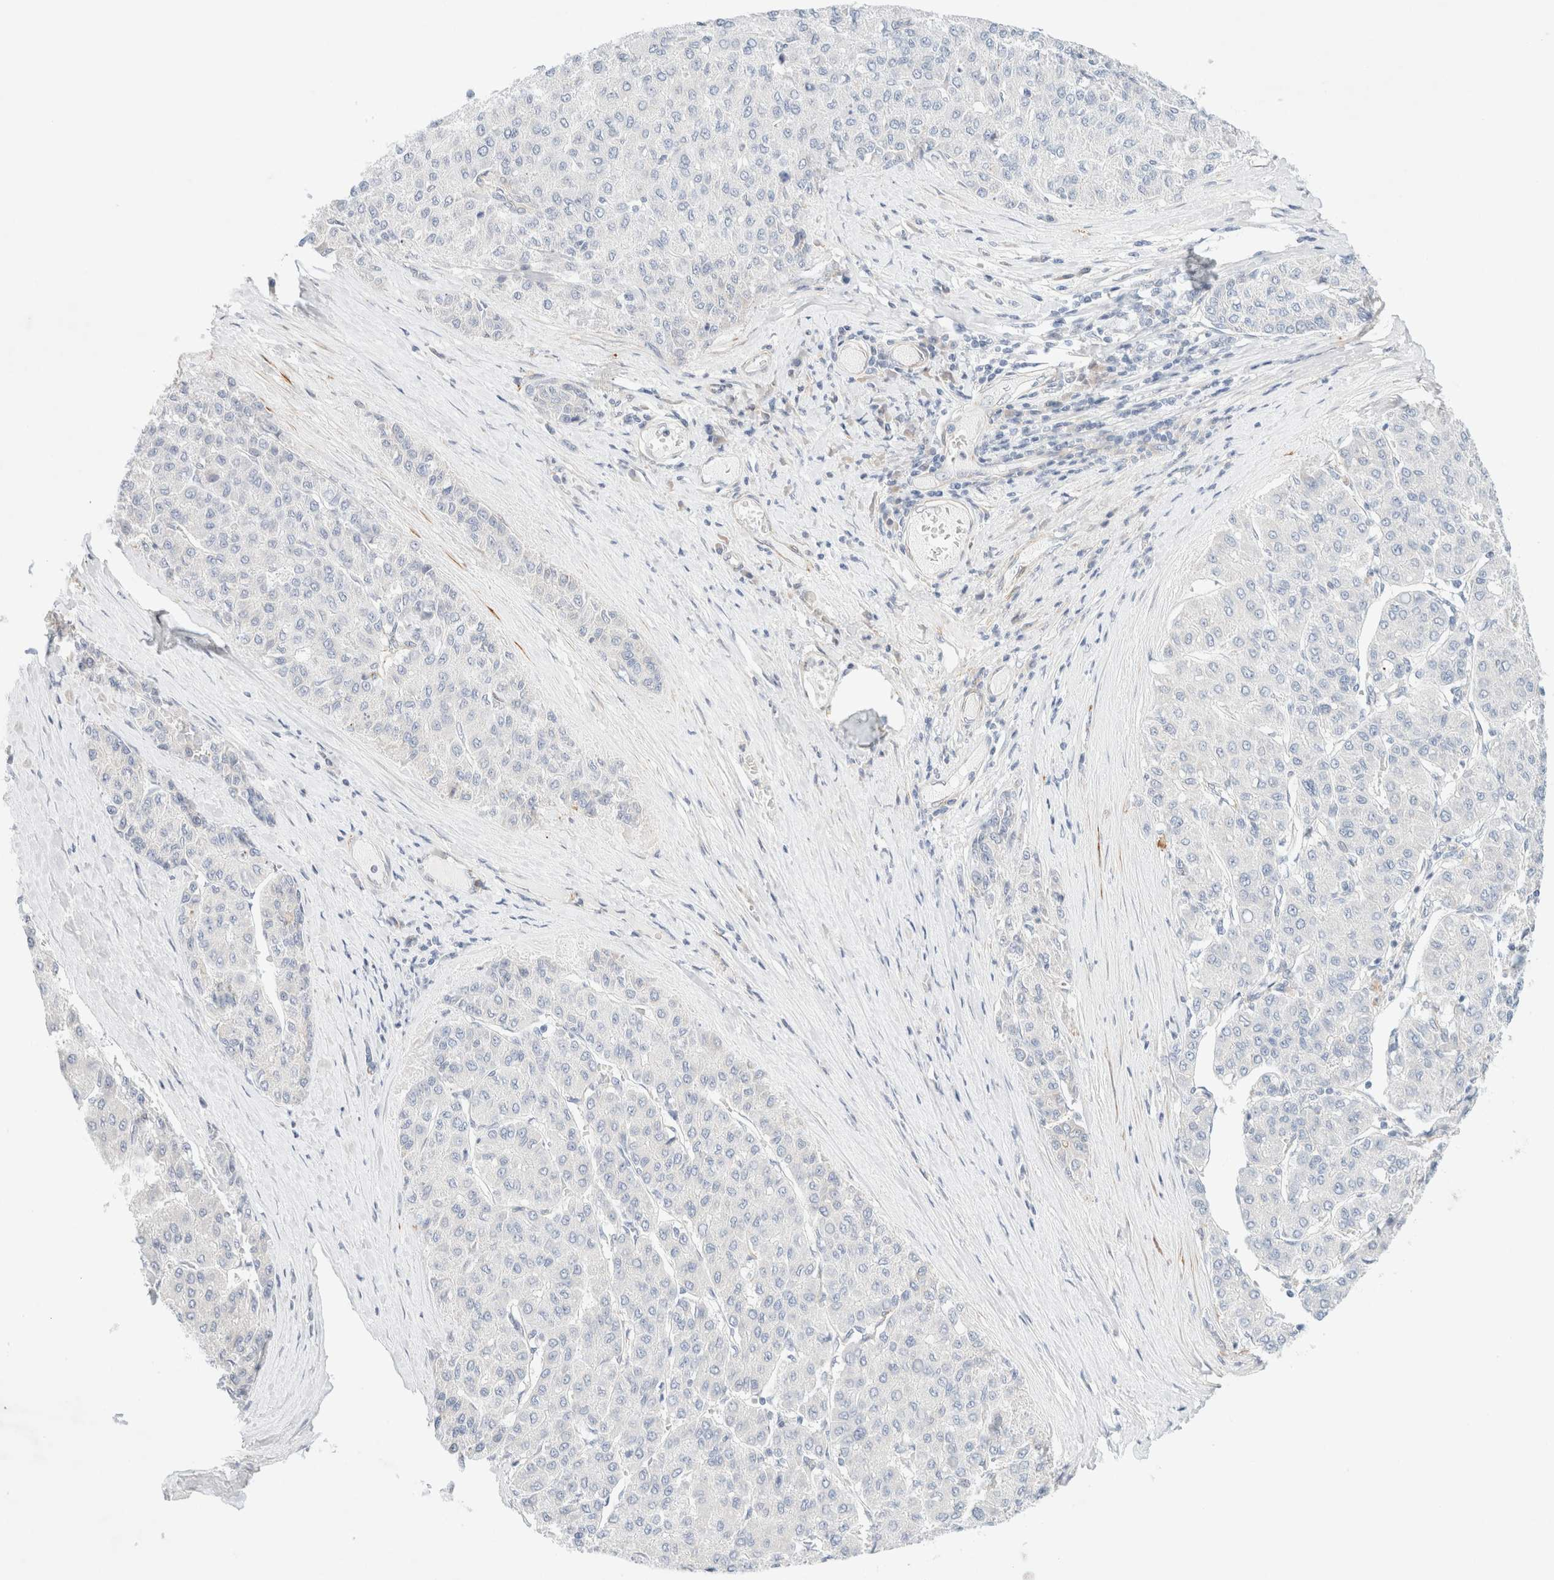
{"staining": {"intensity": "negative", "quantity": "none", "location": "none"}, "tissue": "liver cancer", "cell_type": "Tumor cells", "image_type": "cancer", "snomed": [{"axis": "morphology", "description": "Carcinoma, Hepatocellular, NOS"}, {"axis": "topography", "description": "Liver"}], "caption": "The immunohistochemistry (IHC) image has no significant positivity in tumor cells of hepatocellular carcinoma (liver) tissue.", "gene": "SLC25A48", "patient": {"sex": "male", "age": 65}}